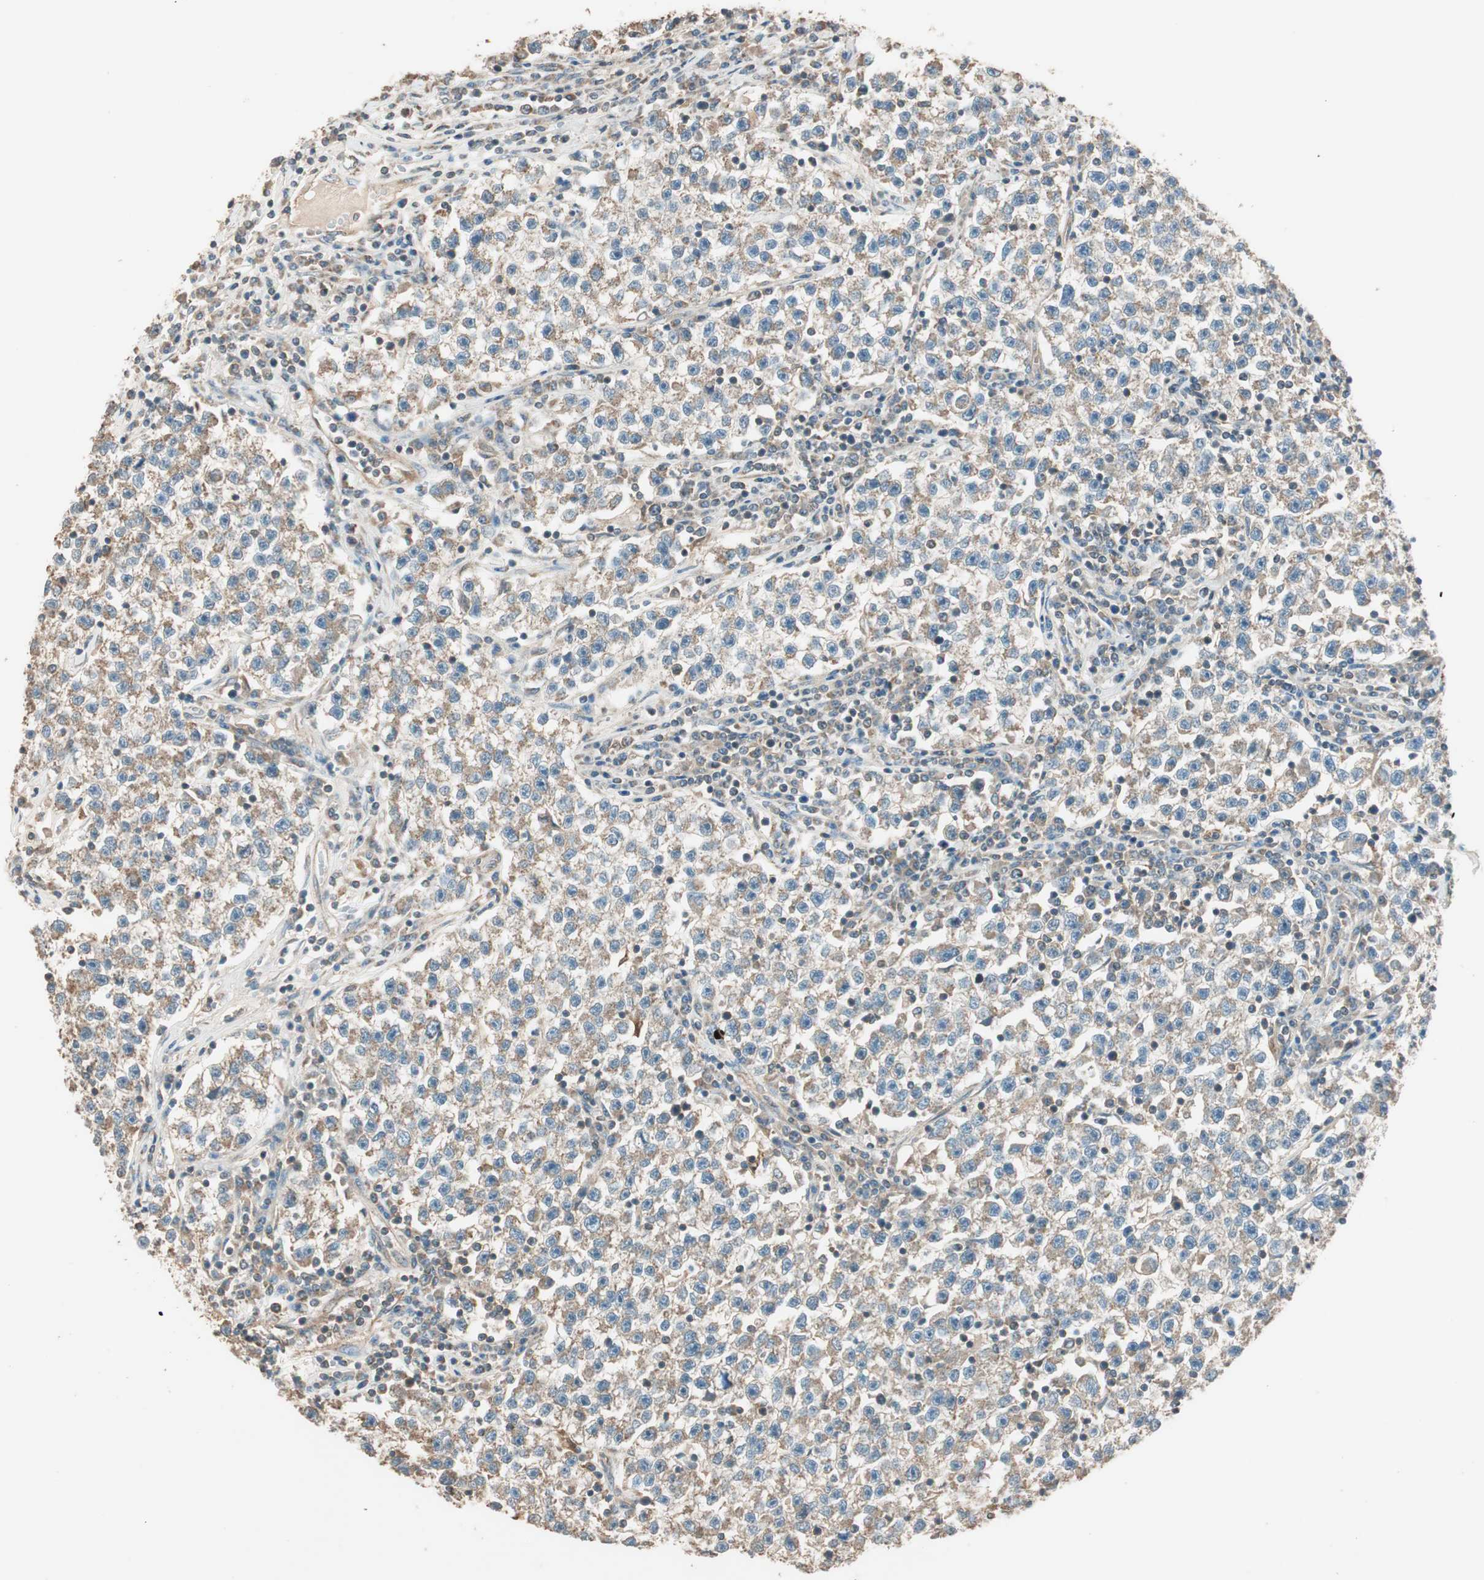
{"staining": {"intensity": "weak", "quantity": ">75%", "location": "cytoplasmic/membranous"}, "tissue": "testis cancer", "cell_type": "Tumor cells", "image_type": "cancer", "snomed": [{"axis": "morphology", "description": "Seminoma, NOS"}, {"axis": "topography", "description": "Testis"}], "caption": "This is a micrograph of IHC staining of testis seminoma, which shows weak staining in the cytoplasmic/membranous of tumor cells.", "gene": "TRIM21", "patient": {"sex": "male", "age": 22}}